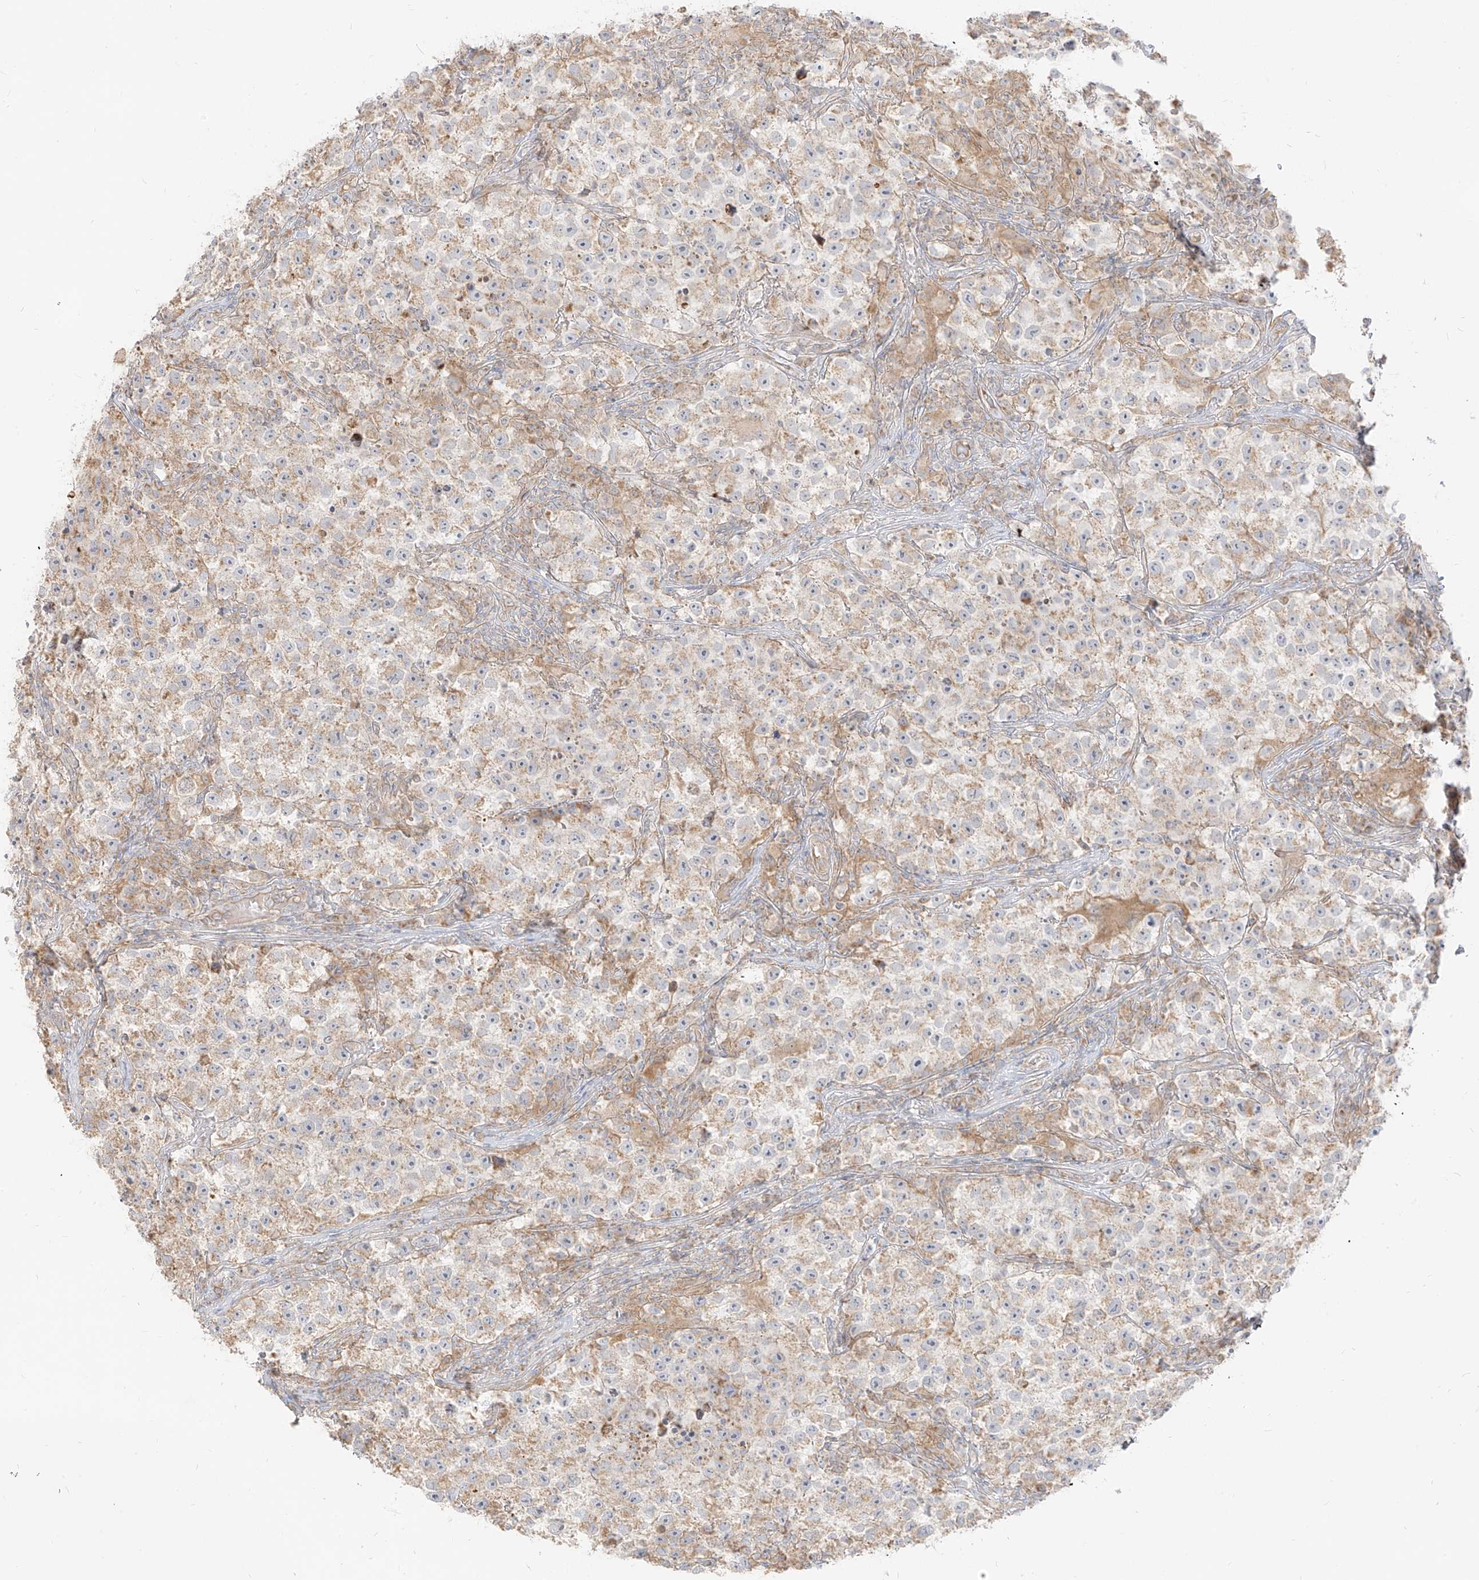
{"staining": {"intensity": "weak", "quantity": "25%-75%", "location": "cytoplasmic/membranous"}, "tissue": "testis cancer", "cell_type": "Tumor cells", "image_type": "cancer", "snomed": [{"axis": "morphology", "description": "Seminoma, NOS"}, {"axis": "topography", "description": "Testis"}], "caption": "Immunohistochemistry (IHC) (DAB) staining of testis cancer demonstrates weak cytoplasmic/membranous protein positivity in approximately 25%-75% of tumor cells. The staining was performed using DAB to visualize the protein expression in brown, while the nuclei were stained in blue with hematoxylin (Magnification: 20x).", "gene": "ZIM3", "patient": {"sex": "male", "age": 22}}